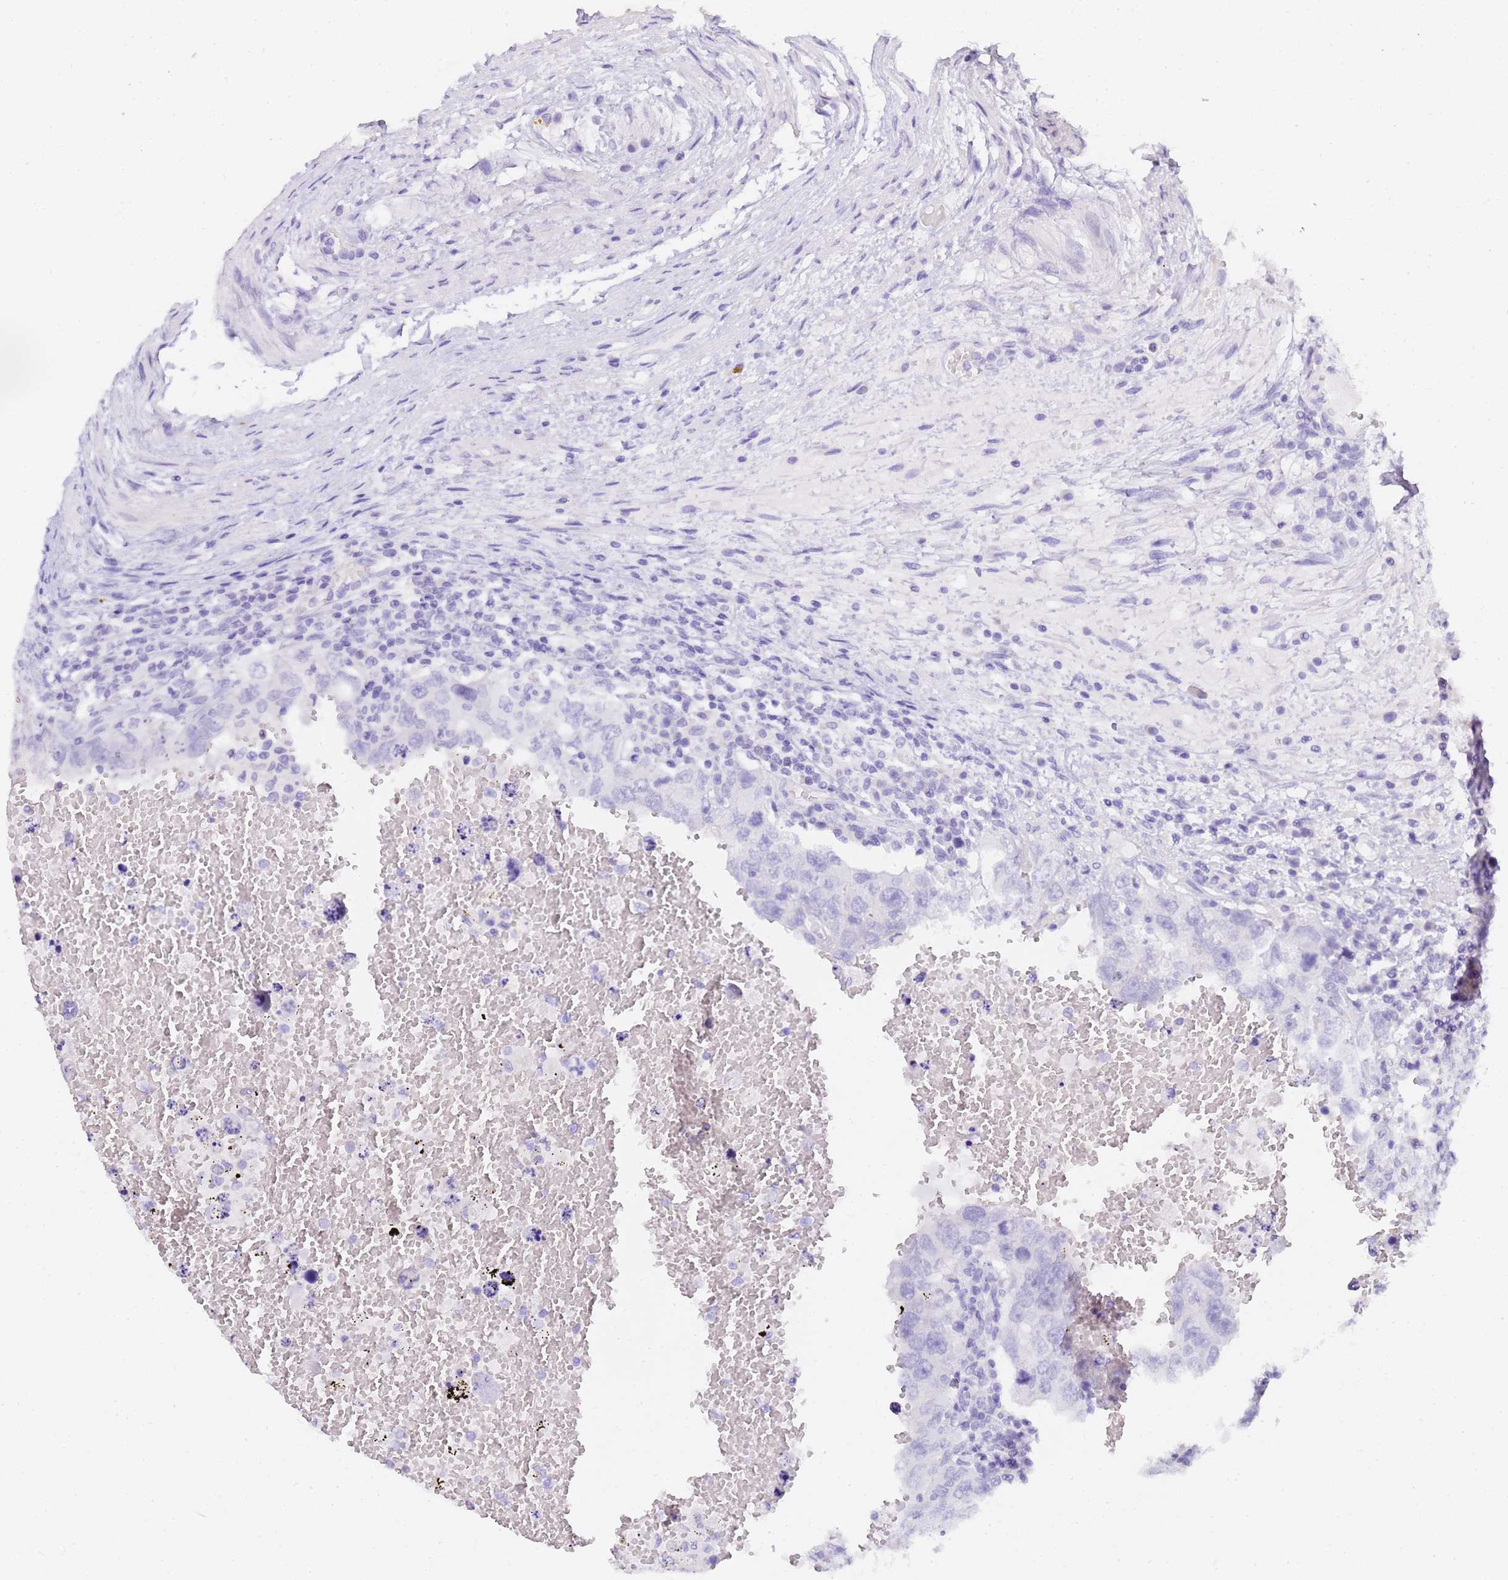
{"staining": {"intensity": "negative", "quantity": "none", "location": "none"}, "tissue": "testis cancer", "cell_type": "Tumor cells", "image_type": "cancer", "snomed": [{"axis": "morphology", "description": "Carcinoma, Embryonal, NOS"}, {"axis": "topography", "description": "Testis"}], "caption": "DAB (3,3'-diaminobenzidine) immunohistochemical staining of testis embryonal carcinoma exhibits no significant positivity in tumor cells. The staining was performed using DAB to visualize the protein expression in brown, while the nuclei were stained in blue with hematoxylin (Magnification: 20x).", "gene": "GABRA1", "patient": {"sex": "male", "age": 26}}